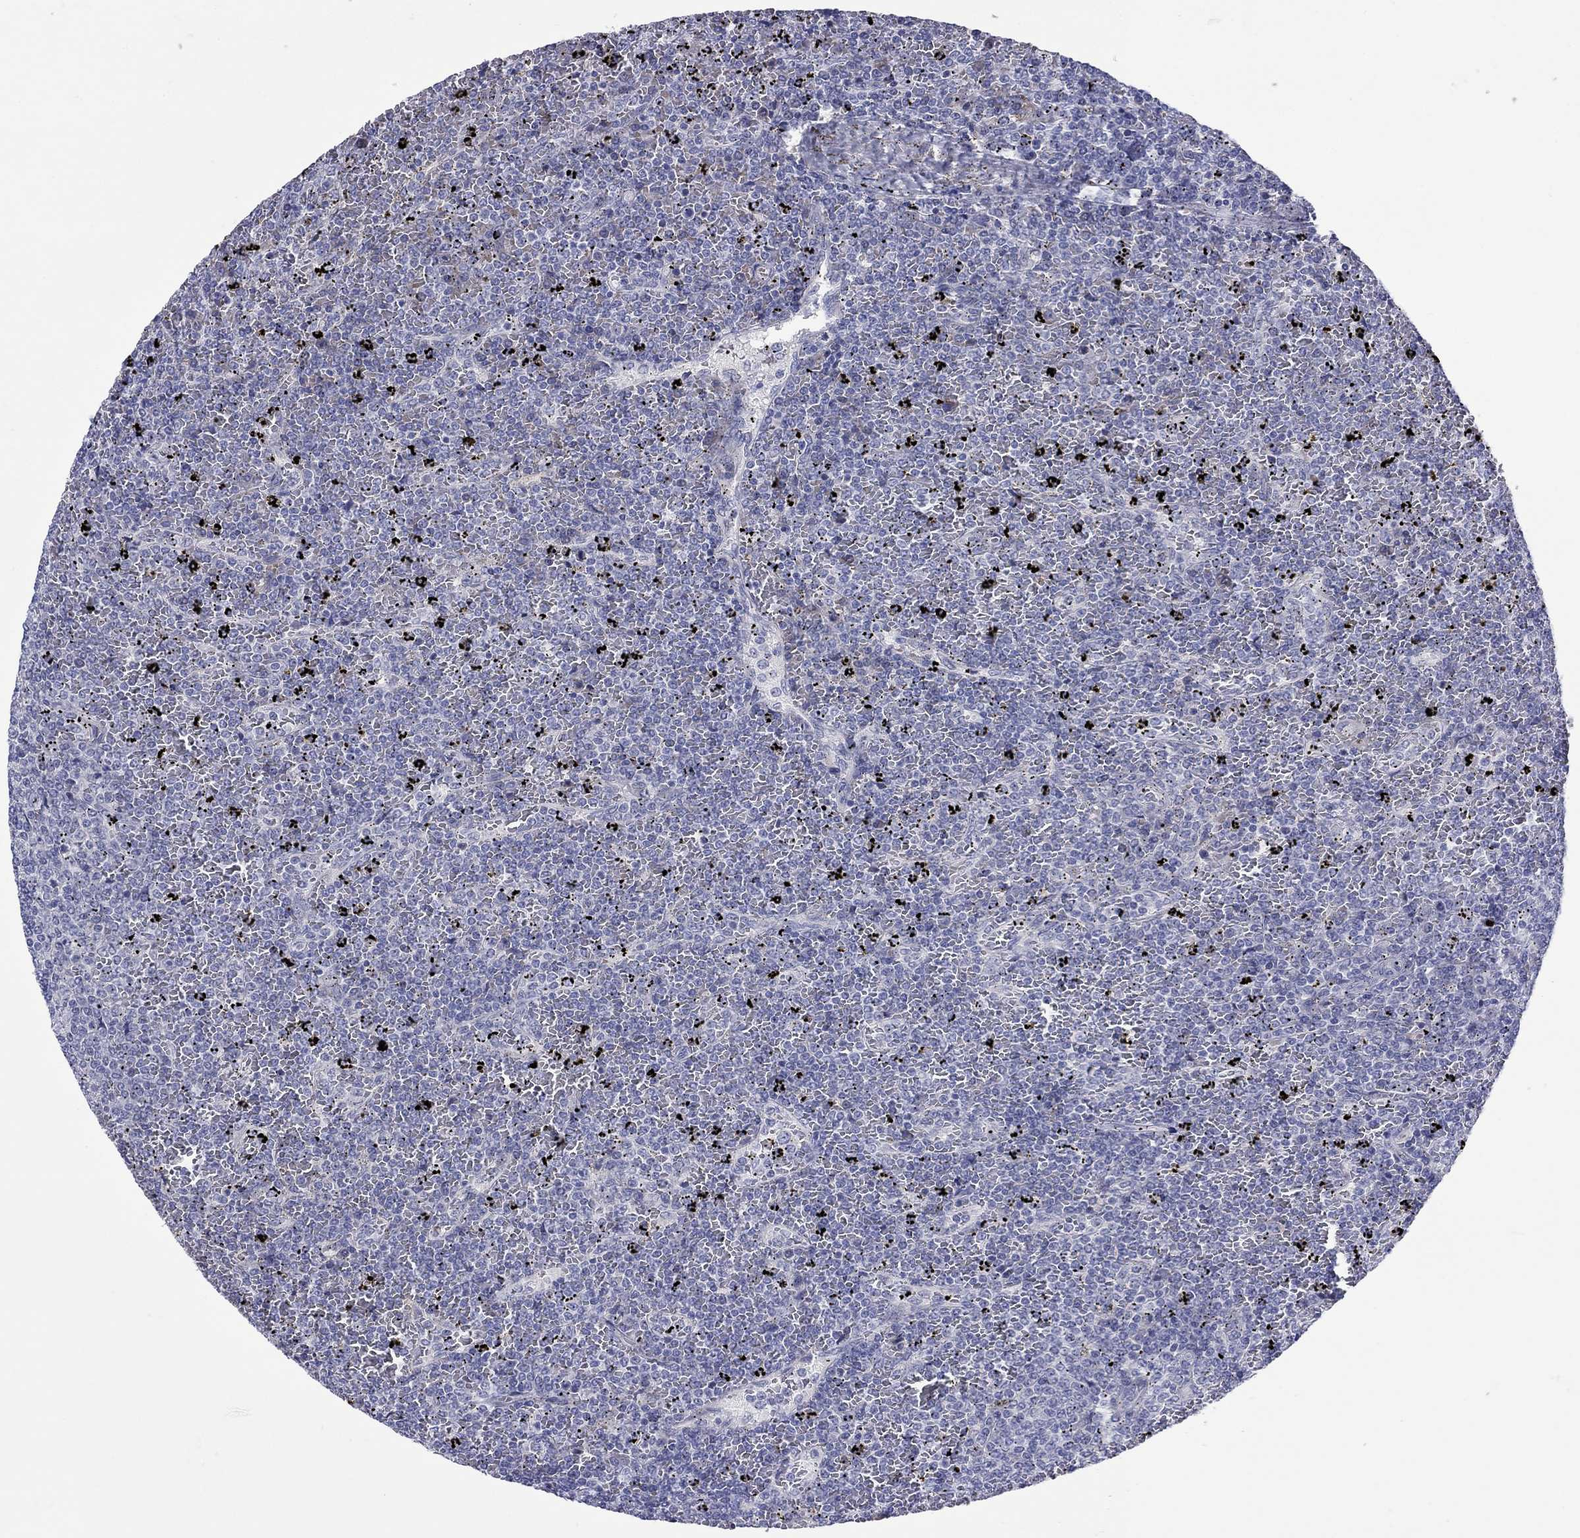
{"staining": {"intensity": "negative", "quantity": "none", "location": "none"}, "tissue": "lymphoma", "cell_type": "Tumor cells", "image_type": "cancer", "snomed": [{"axis": "morphology", "description": "Malignant lymphoma, non-Hodgkin's type, Low grade"}, {"axis": "topography", "description": "Spleen"}], "caption": "Tumor cells show no significant expression in low-grade malignant lymphoma, non-Hodgkin's type.", "gene": "UNC119B", "patient": {"sex": "female", "age": 77}}